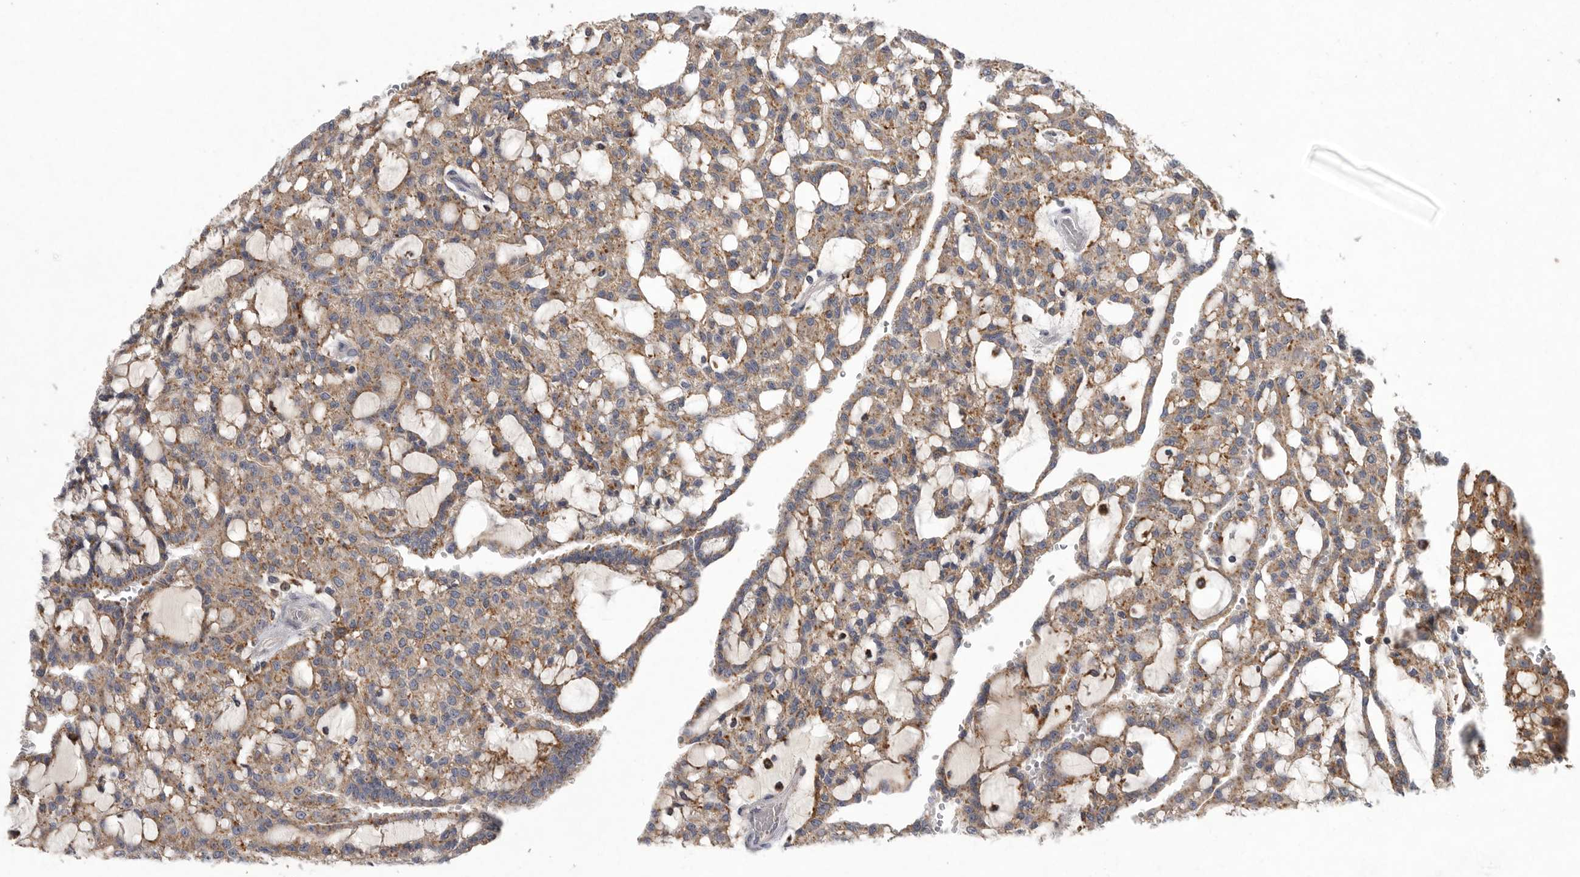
{"staining": {"intensity": "moderate", "quantity": ">75%", "location": "cytoplasmic/membranous"}, "tissue": "renal cancer", "cell_type": "Tumor cells", "image_type": "cancer", "snomed": [{"axis": "morphology", "description": "Adenocarcinoma, NOS"}, {"axis": "topography", "description": "Kidney"}], "caption": "Human renal adenocarcinoma stained for a protein (brown) exhibits moderate cytoplasmic/membranous positive expression in about >75% of tumor cells.", "gene": "LAMTOR3", "patient": {"sex": "male", "age": 63}}